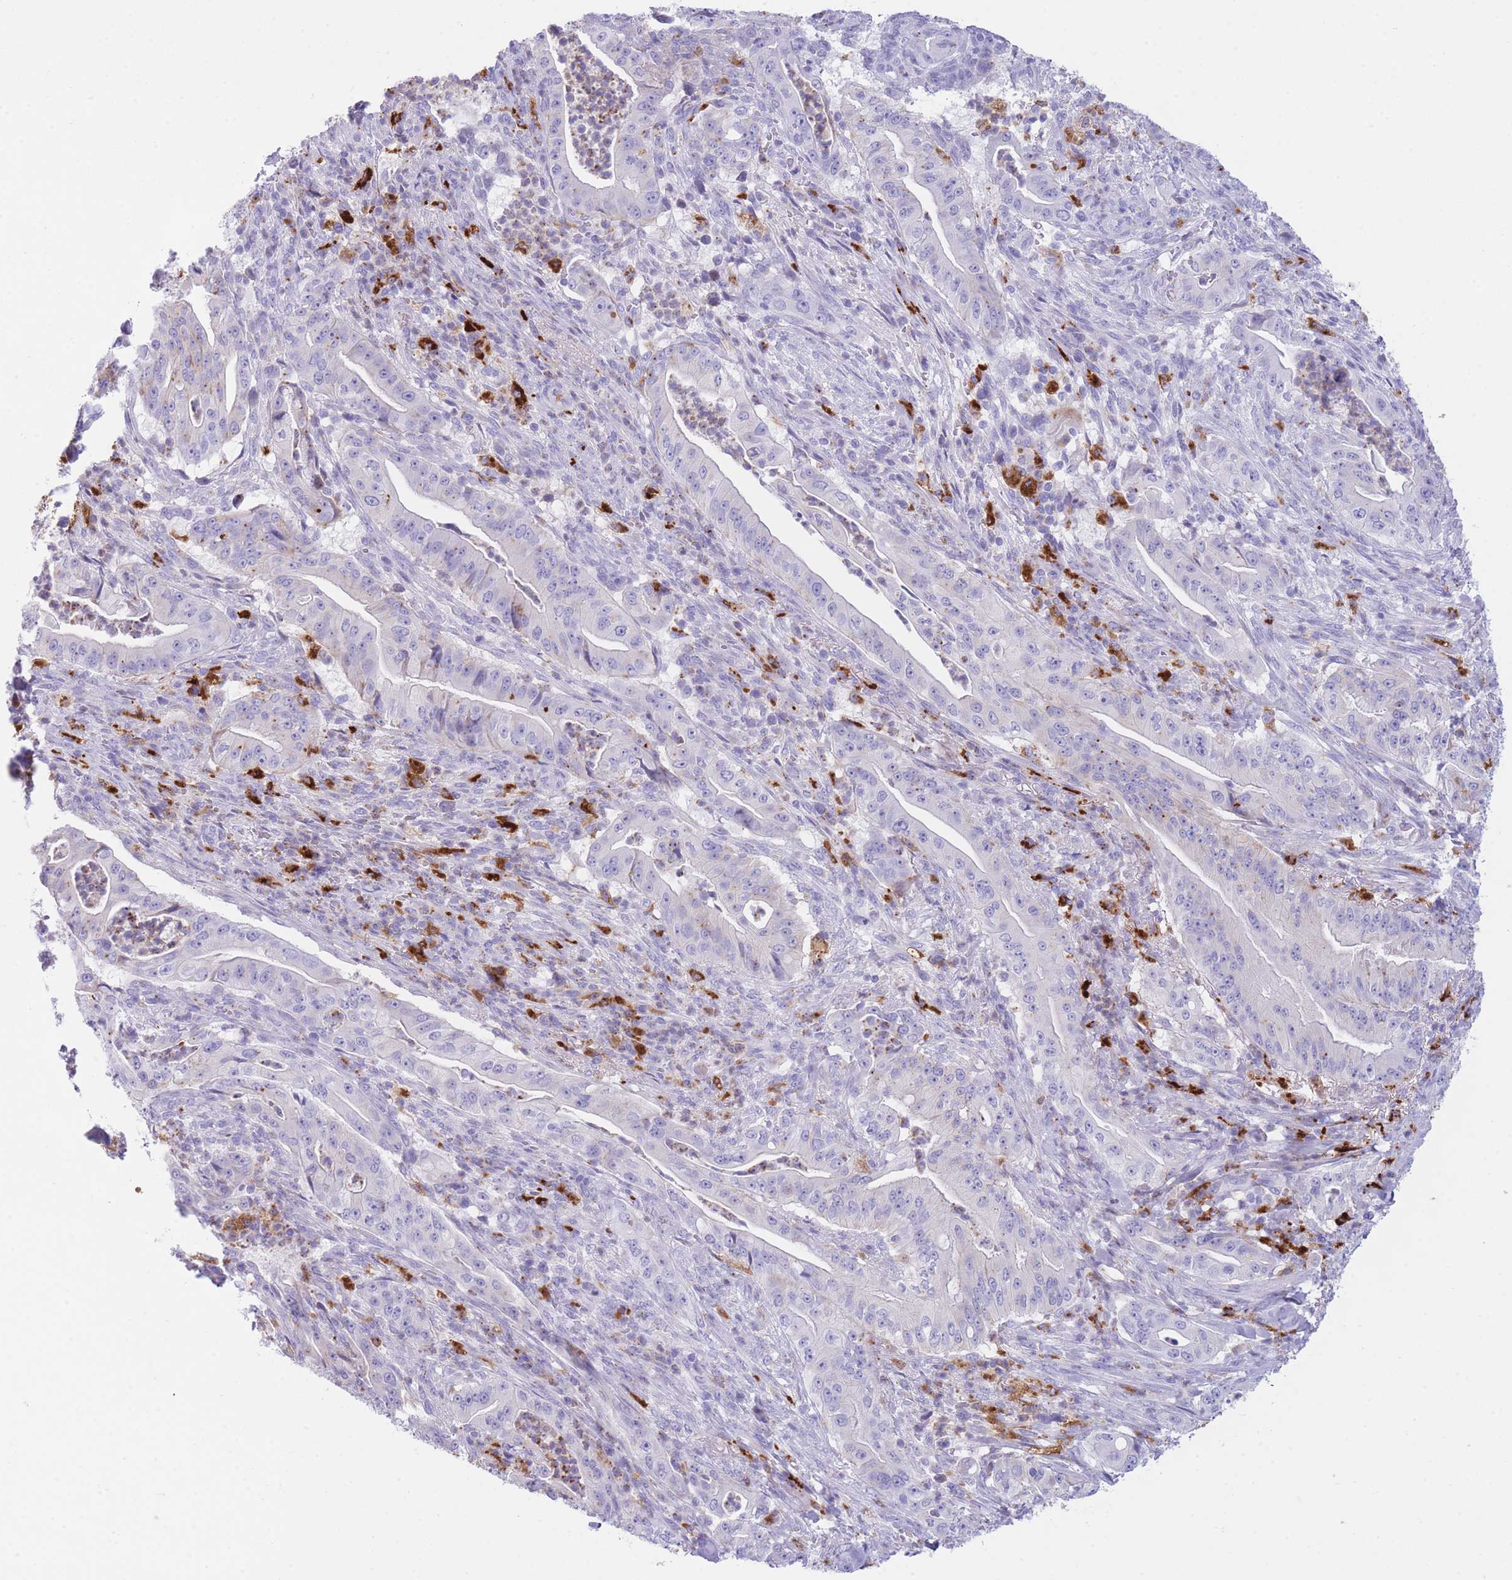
{"staining": {"intensity": "moderate", "quantity": "<25%", "location": "cytoplasmic/membranous"}, "tissue": "pancreatic cancer", "cell_type": "Tumor cells", "image_type": "cancer", "snomed": [{"axis": "morphology", "description": "Adenocarcinoma, NOS"}, {"axis": "topography", "description": "Pancreas"}], "caption": "About <25% of tumor cells in human adenocarcinoma (pancreatic) display moderate cytoplasmic/membranous protein staining as visualized by brown immunohistochemical staining.", "gene": "PLBD1", "patient": {"sex": "male", "age": 71}}